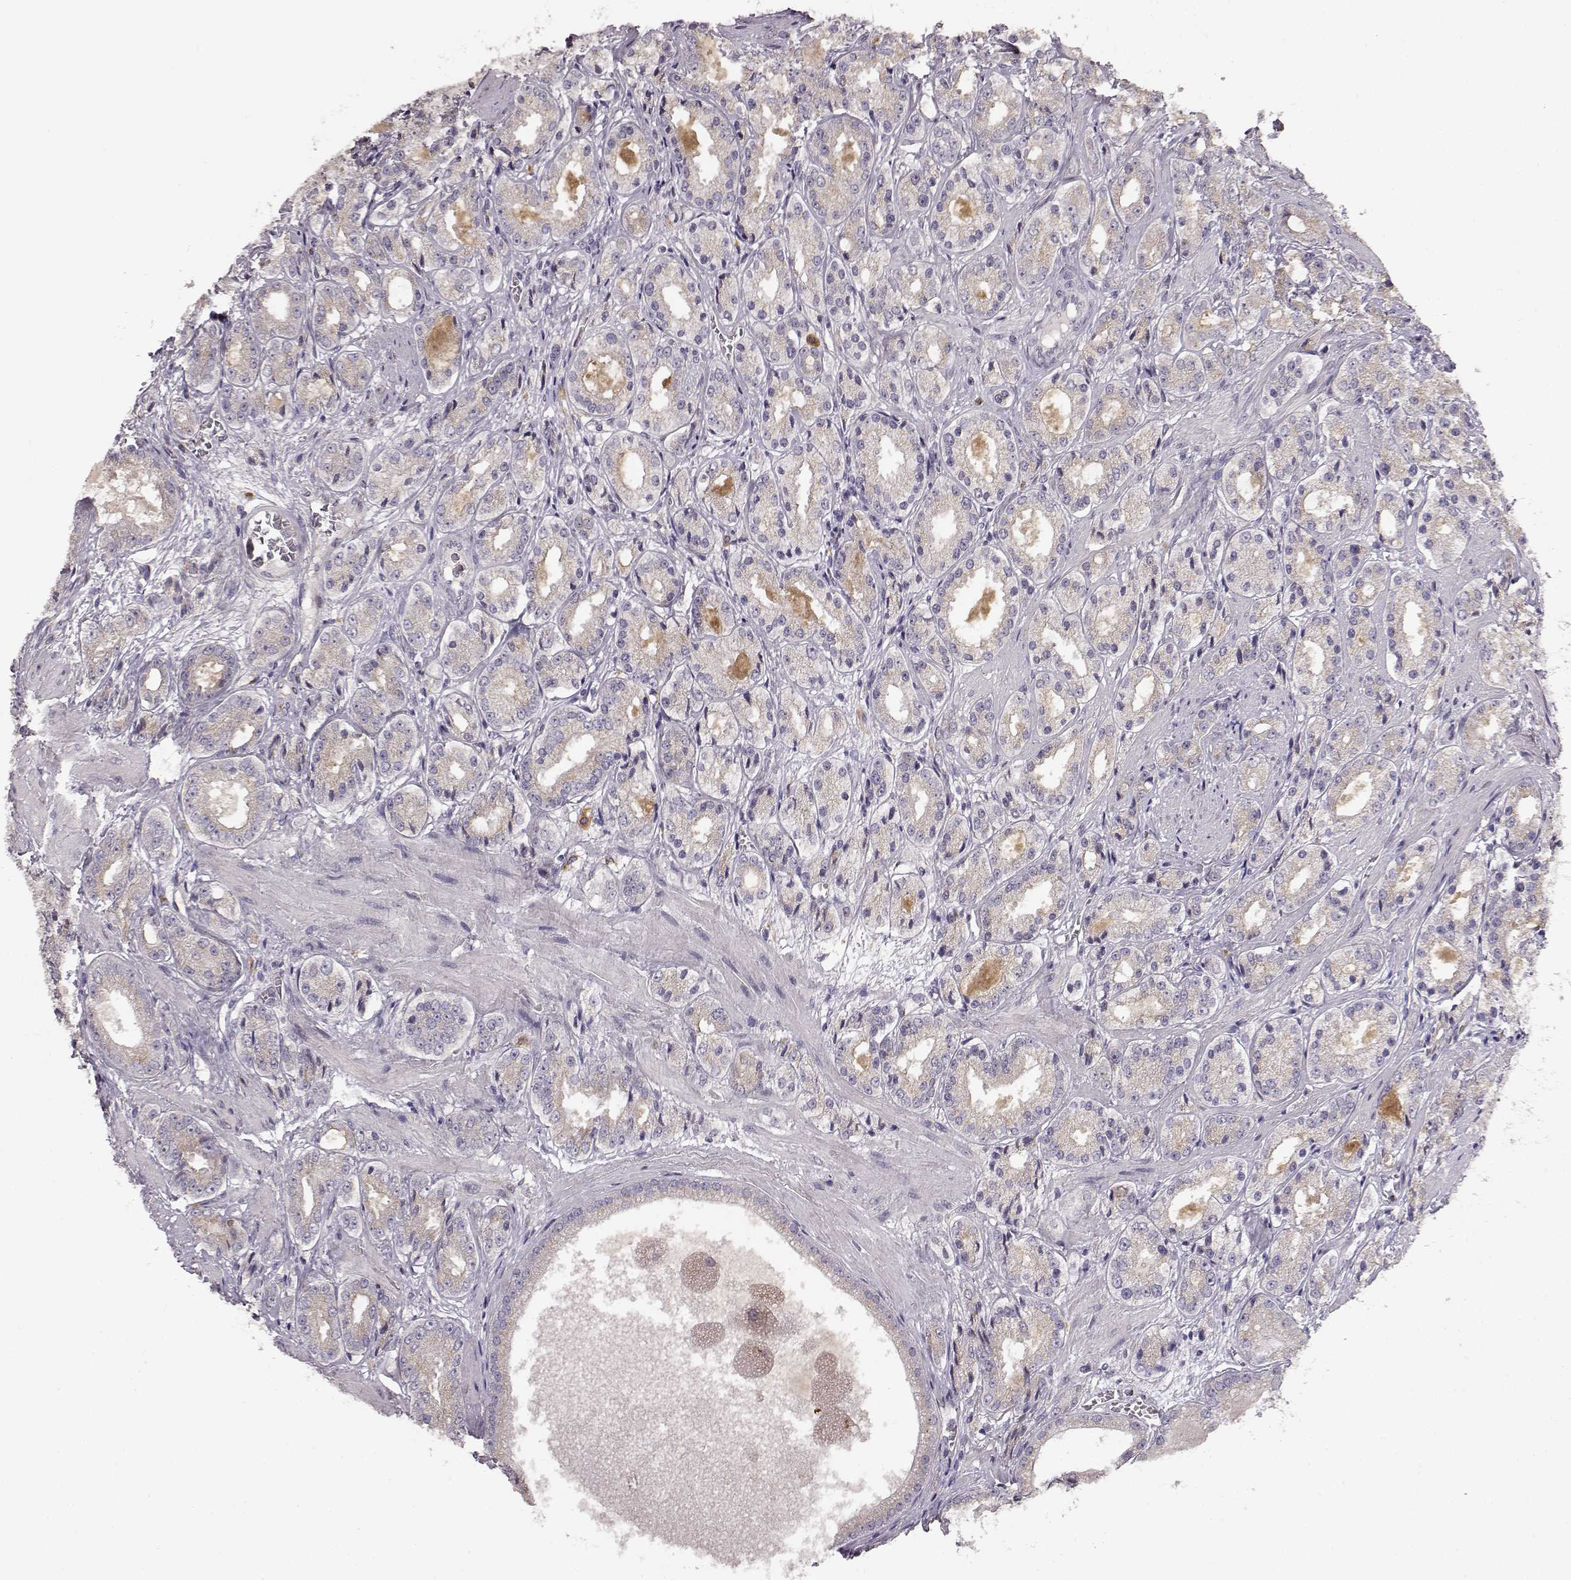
{"staining": {"intensity": "negative", "quantity": "none", "location": "none"}, "tissue": "prostate cancer", "cell_type": "Tumor cells", "image_type": "cancer", "snomed": [{"axis": "morphology", "description": "Adenocarcinoma, High grade"}, {"axis": "topography", "description": "Prostate"}], "caption": "The histopathology image exhibits no staining of tumor cells in prostate cancer (adenocarcinoma (high-grade)). (Immunohistochemistry (ihc), brightfield microscopy, high magnification).", "gene": "GHR", "patient": {"sex": "male", "age": 66}}